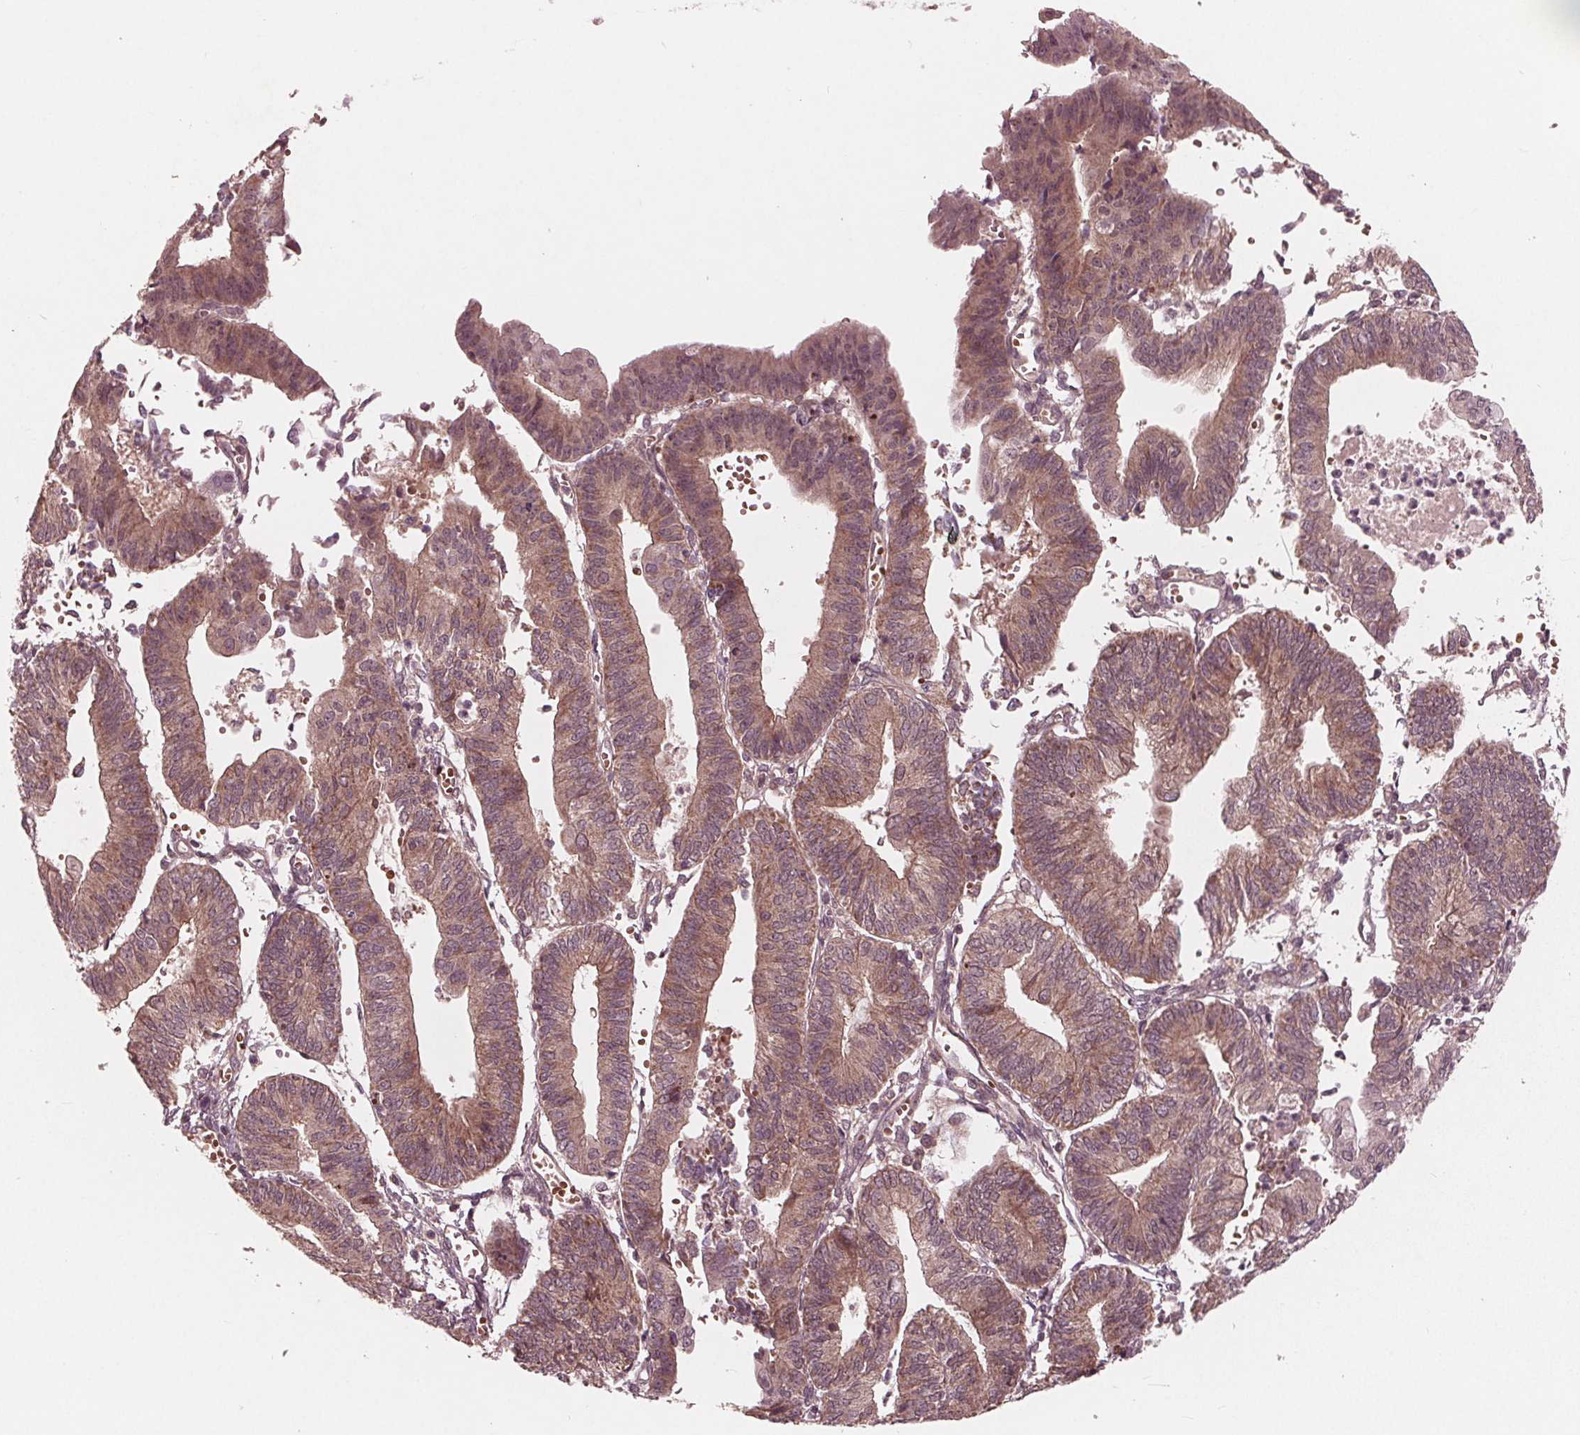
{"staining": {"intensity": "weak", "quantity": ">75%", "location": "cytoplasmic/membranous"}, "tissue": "endometrial cancer", "cell_type": "Tumor cells", "image_type": "cancer", "snomed": [{"axis": "morphology", "description": "Adenocarcinoma, NOS"}, {"axis": "topography", "description": "Endometrium"}], "caption": "Protein expression analysis of adenocarcinoma (endometrial) demonstrates weak cytoplasmic/membranous expression in approximately >75% of tumor cells. (brown staining indicates protein expression, while blue staining denotes nuclei).", "gene": "UBALD1", "patient": {"sex": "female", "age": 65}}